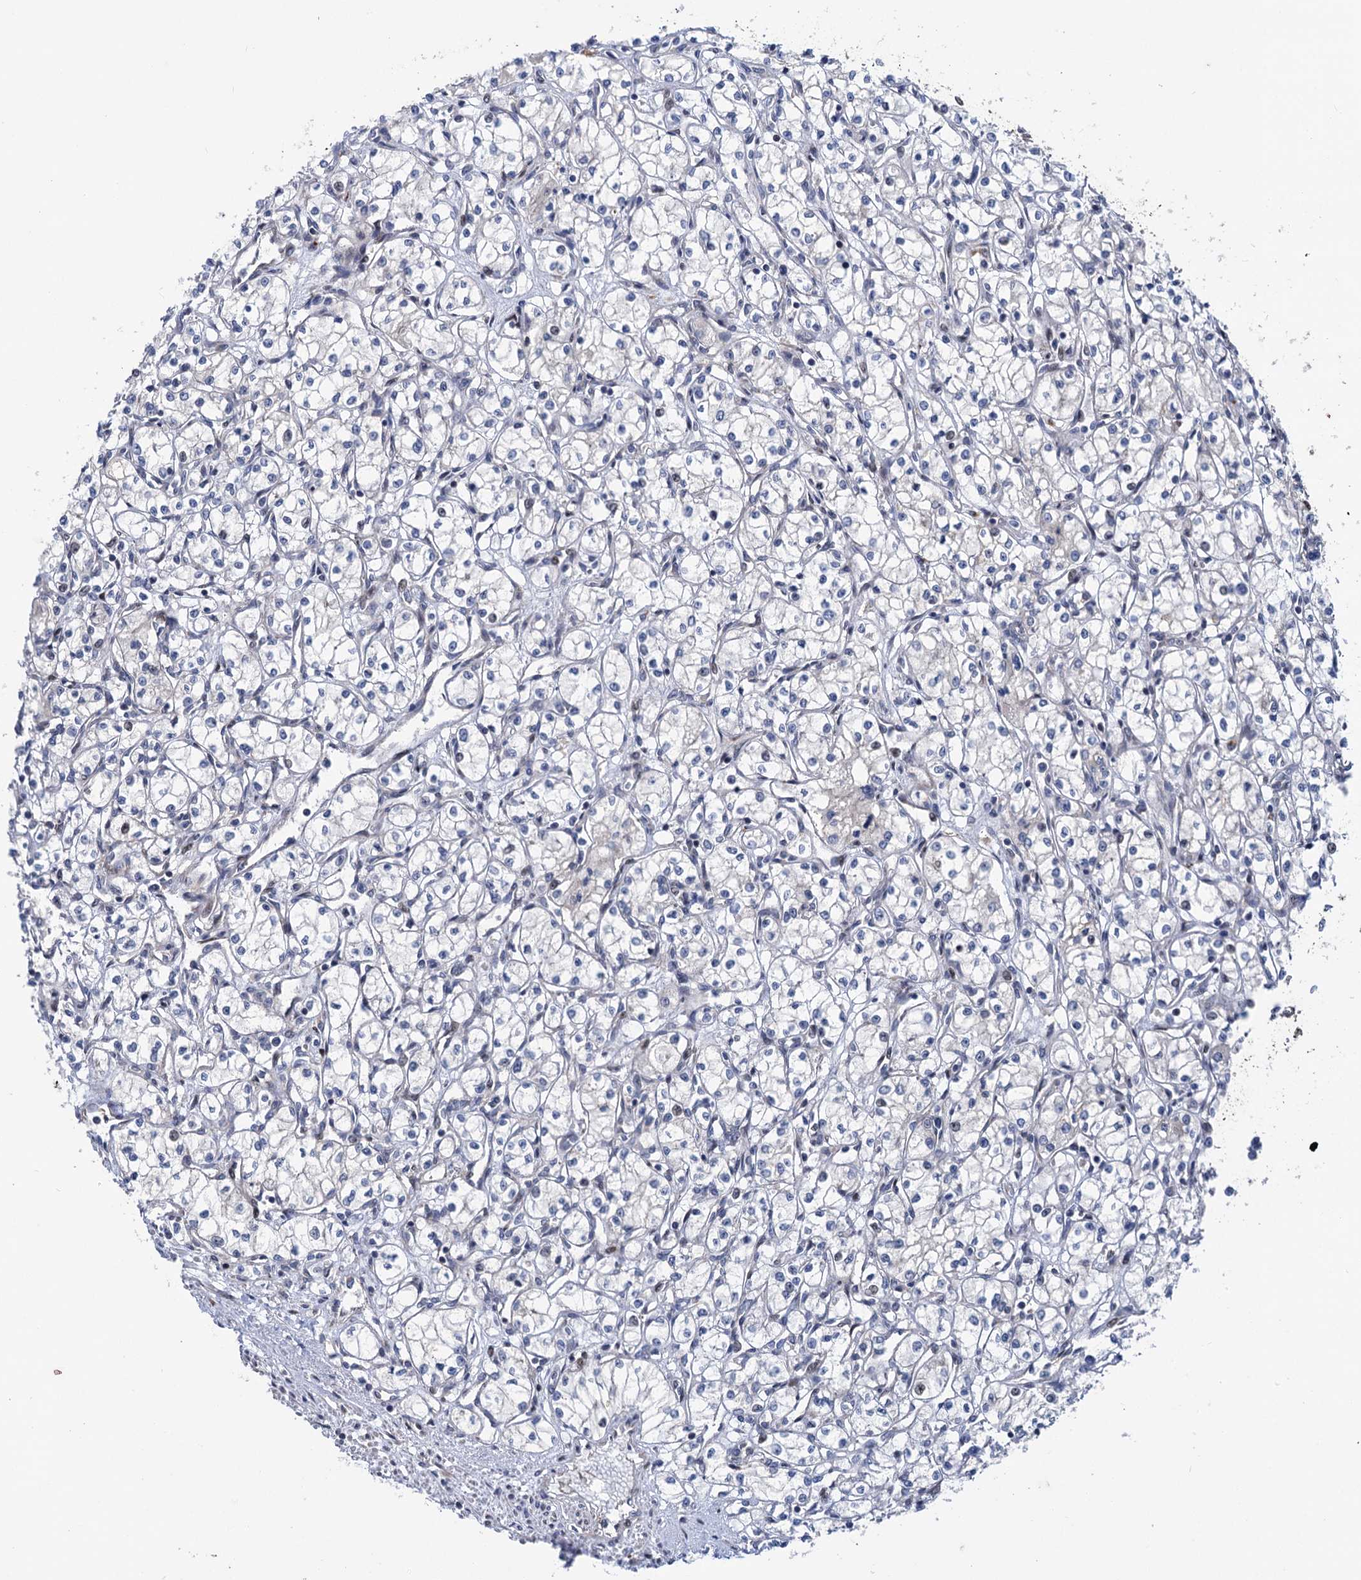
{"staining": {"intensity": "negative", "quantity": "none", "location": "none"}, "tissue": "renal cancer", "cell_type": "Tumor cells", "image_type": "cancer", "snomed": [{"axis": "morphology", "description": "Adenocarcinoma, NOS"}, {"axis": "topography", "description": "Kidney"}], "caption": "Immunohistochemistry (IHC) of renal adenocarcinoma shows no staining in tumor cells.", "gene": "UBR1", "patient": {"sex": "male", "age": 59}}